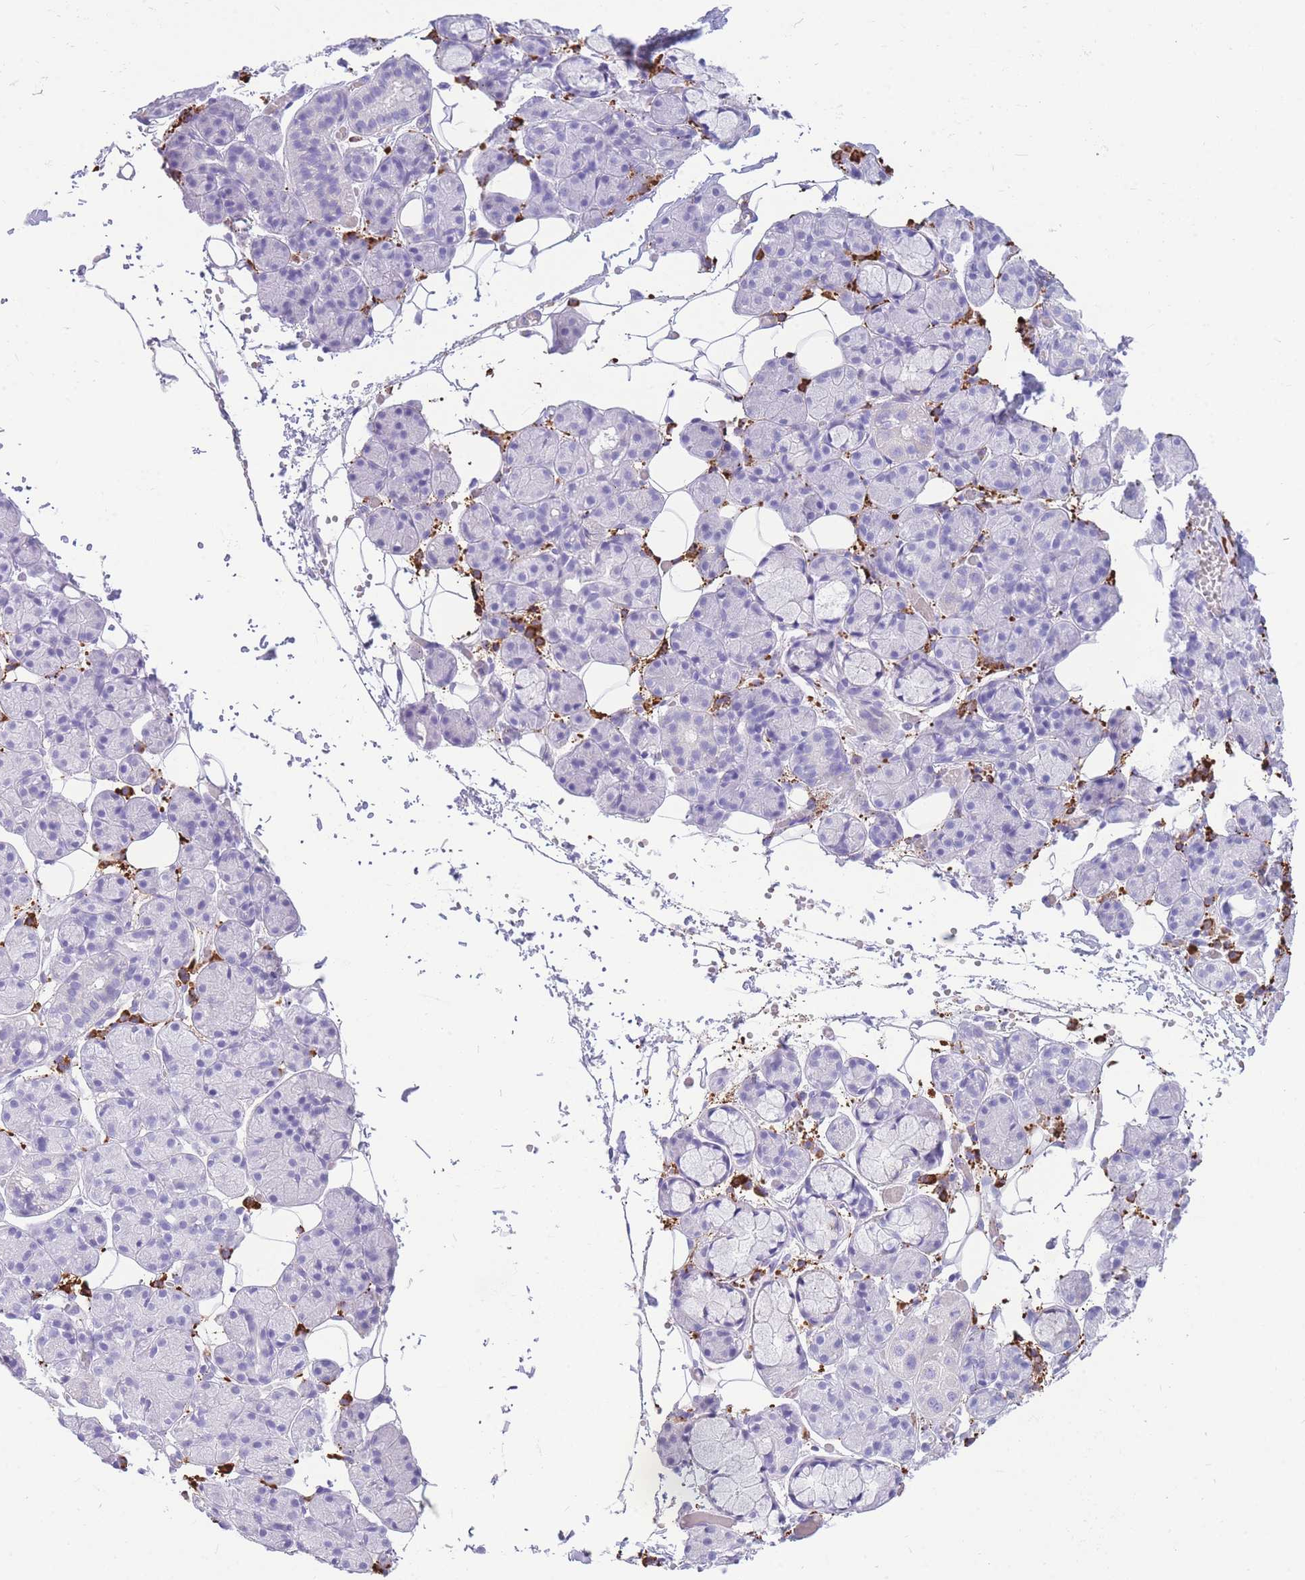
{"staining": {"intensity": "negative", "quantity": "none", "location": "none"}, "tissue": "salivary gland", "cell_type": "Glandular cells", "image_type": "normal", "snomed": [{"axis": "morphology", "description": "Normal tissue, NOS"}, {"axis": "topography", "description": "Salivary gland"}], "caption": "This is an IHC image of benign human salivary gland. There is no positivity in glandular cells.", "gene": "ZFP62", "patient": {"sex": "male", "age": 63}}